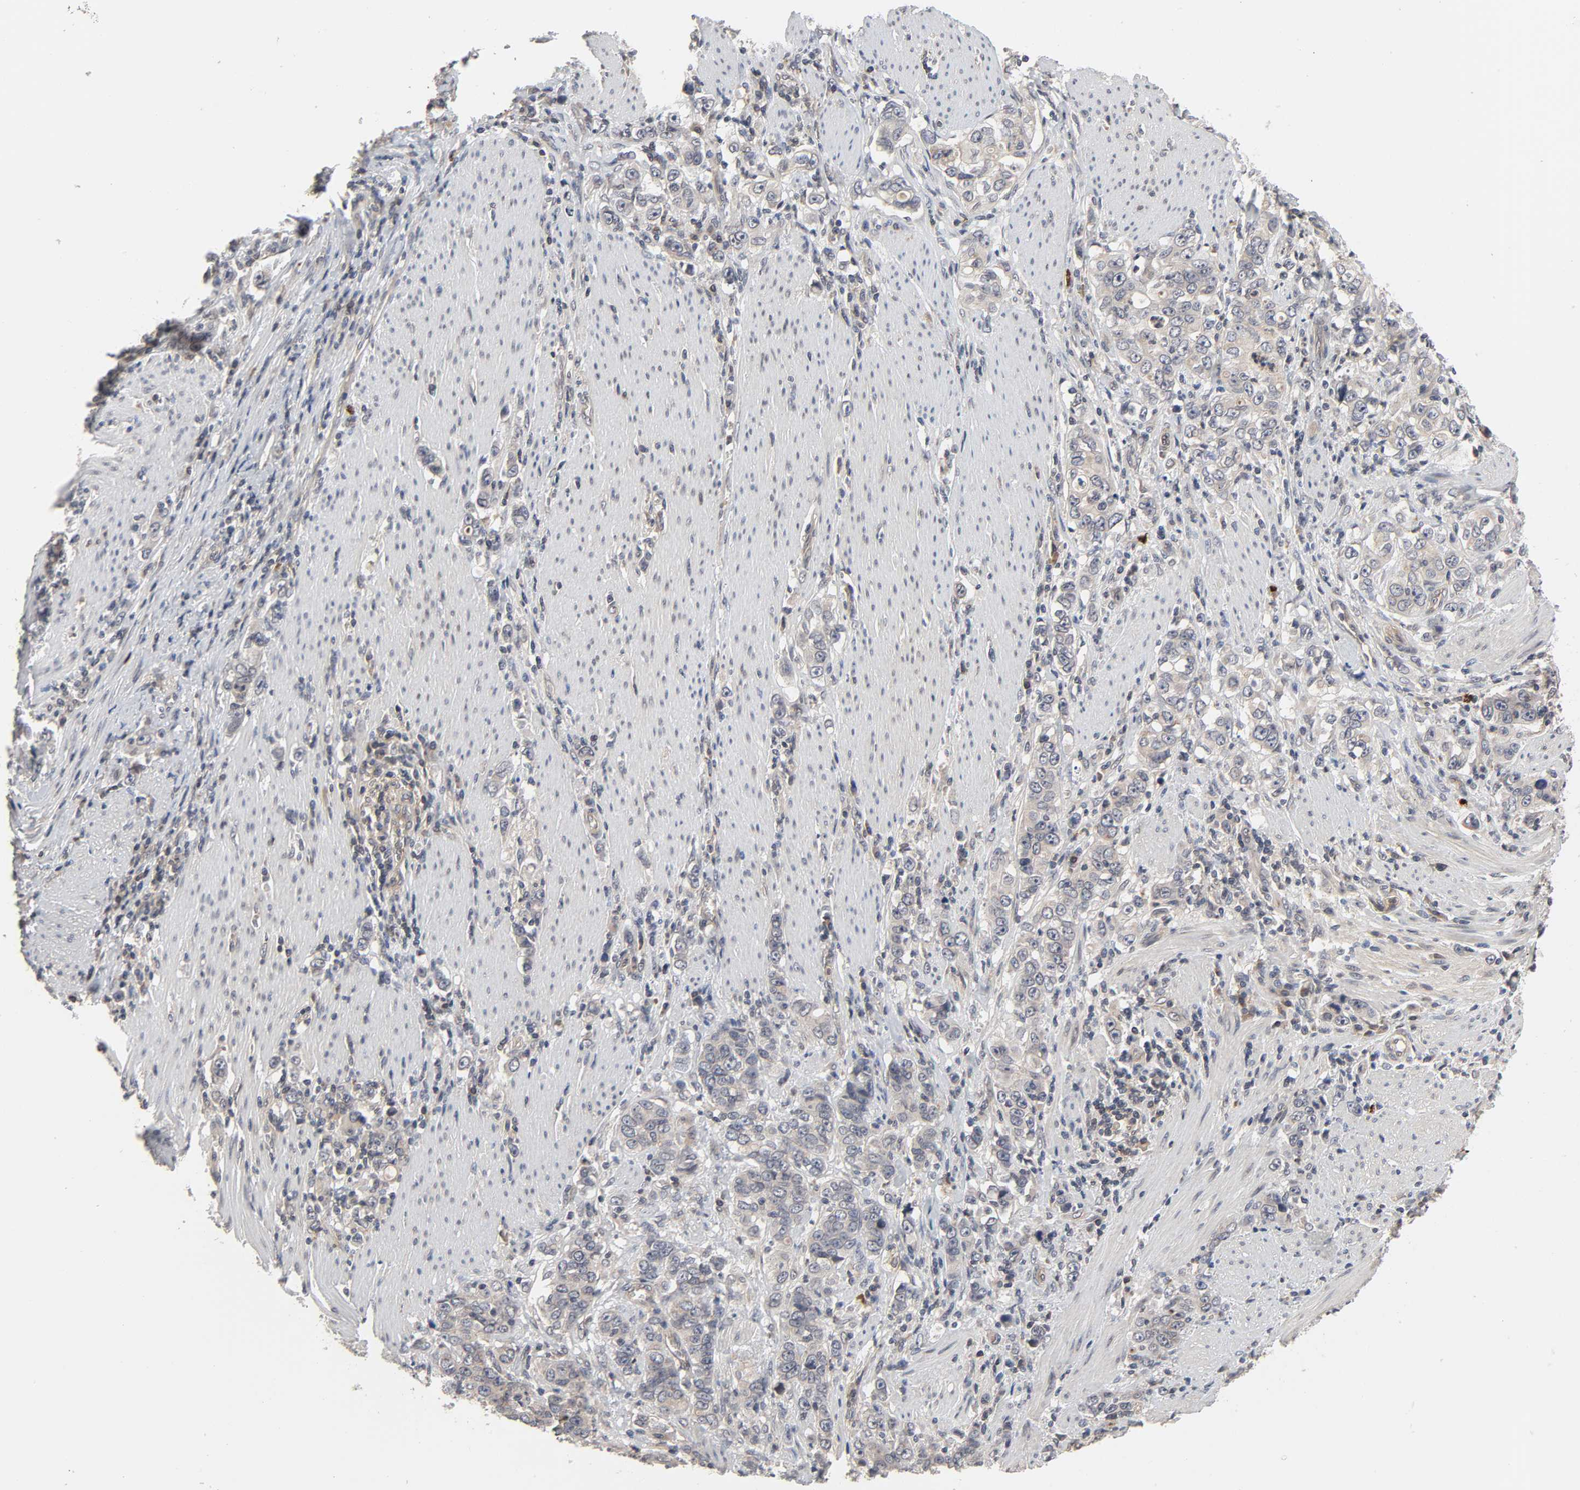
{"staining": {"intensity": "weak", "quantity": ">75%", "location": "cytoplasmic/membranous"}, "tissue": "stomach cancer", "cell_type": "Tumor cells", "image_type": "cancer", "snomed": [{"axis": "morphology", "description": "Adenocarcinoma, NOS"}, {"axis": "topography", "description": "Stomach, lower"}], "caption": "This is an image of IHC staining of stomach cancer, which shows weak positivity in the cytoplasmic/membranous of tumor cells.", "gene": "CCDC175", "patient": {"sex": "female", "age": 72}}